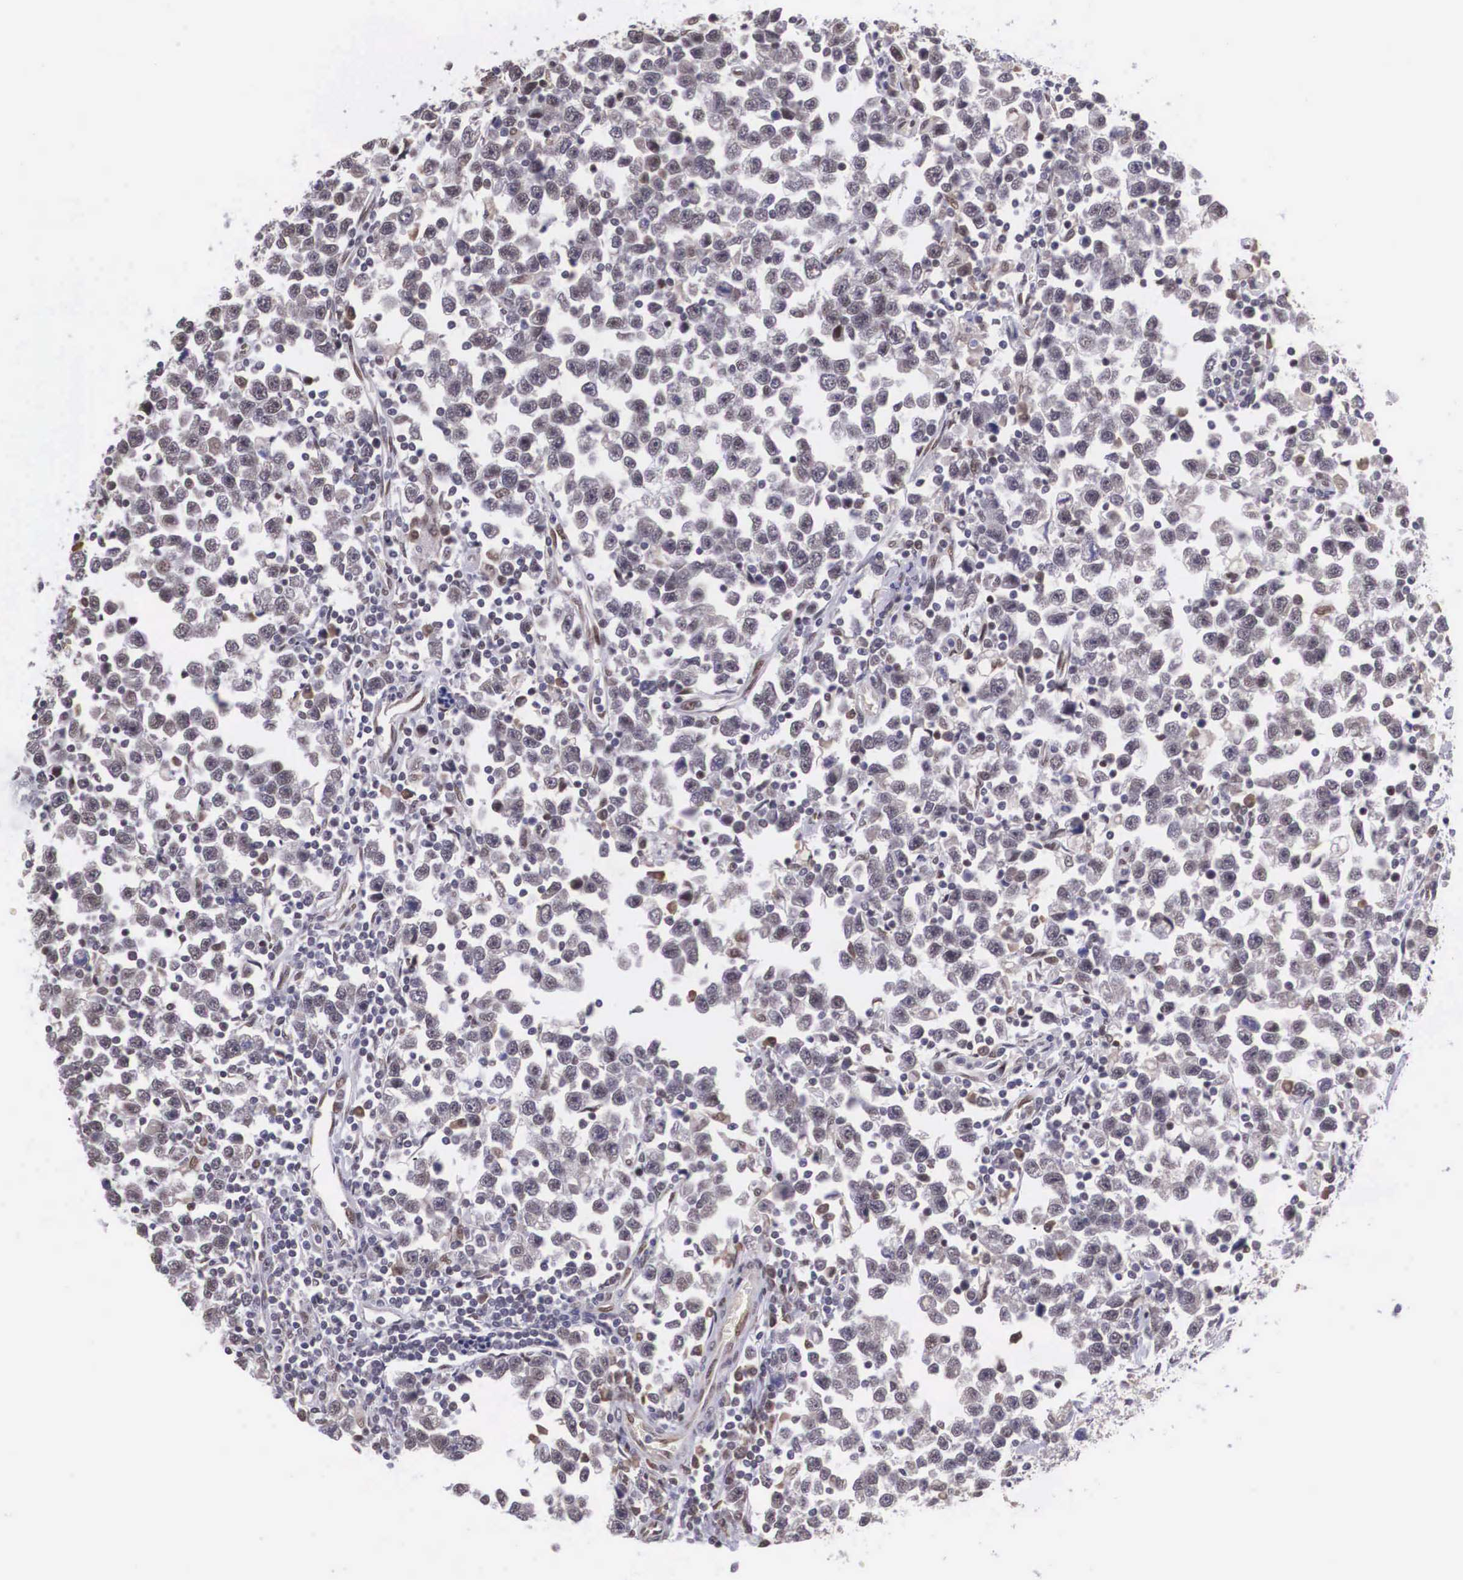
{"staining": {"intensity": "weak", "quantity": "<25%", "location": "cytoplasmic/membranous"}, "tissue": "testis cancer", "cell_type": "Tumor cells", "image_type": "cancer", "snomed": [{"axis": "morphology", "description": "Seminoma, NOS"}, {"axis": "topography", "description": "Testis"}], "caption": "Immunohistochemical staining of human testis cancer (seminoma) reveals no significant staining in tumor cells. (Brightfield microscopy of DAB IHC at high magnification).", "gene": "SLC25A21", "patient": {"sex": "male", "age": 43}}